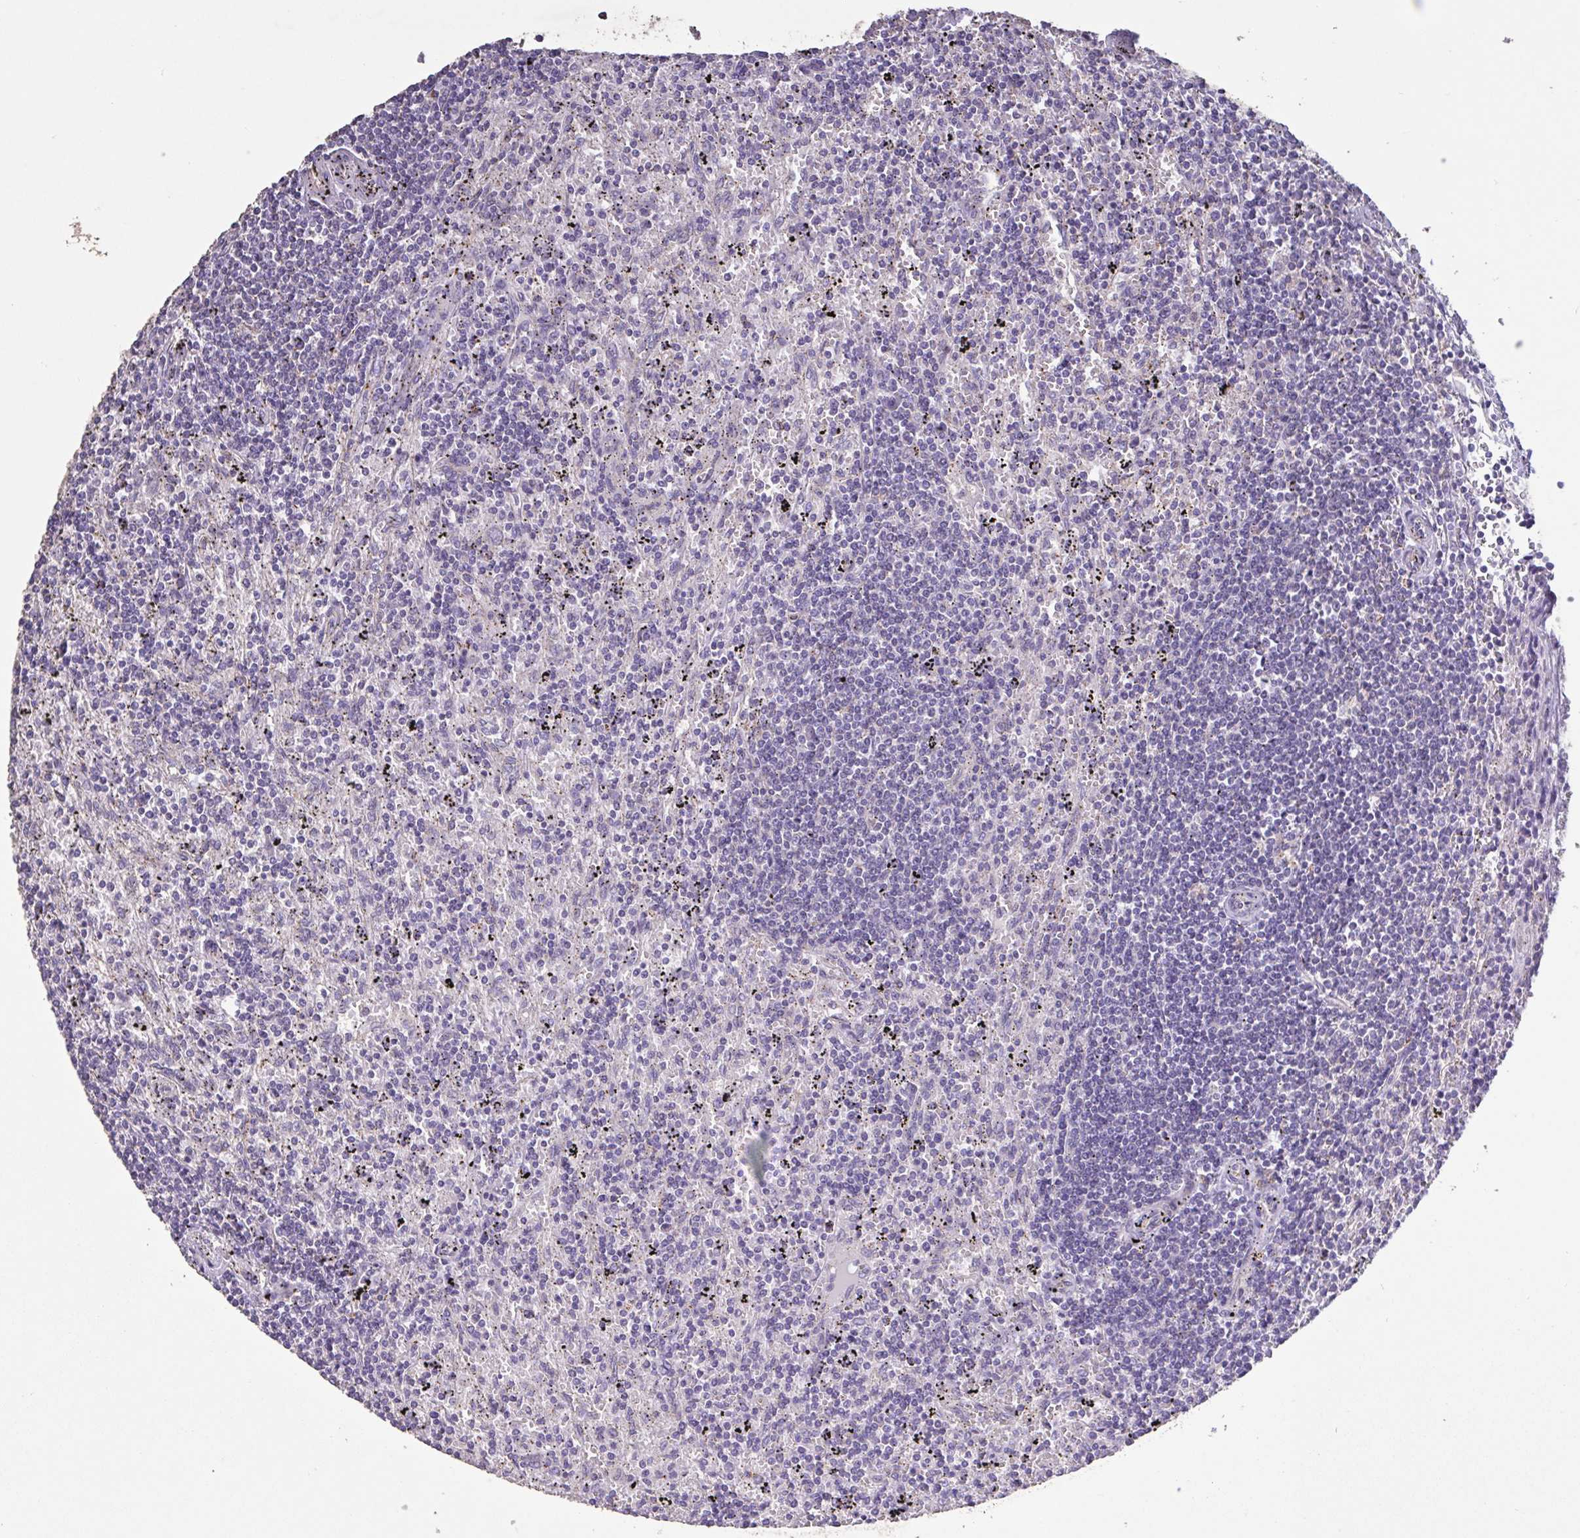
{"staining": {"intensity": "weak", "quantity": "<25%", "location": "cytoplasmic/membranous"}, "tissue": "lymphoma", "cell_type": "Tumor cells", "image_type": "cancer", "snomed": [{"axis": "morphology", "description": "Malignant lymphoma, non-Hodgkin's type, Low grade"}, {"axis": "topography", "description": "Spleen"}], "caption": "Immunohistochemistry (IHC) micrograph of neoplastic tissue: human lymphoma stained with DAB (3,3'-diaminobenzidine) demonstrates no significant protein positivity in tumor cells.", "gene": "CHMP5", "patient": {"sex": "male", "age": 76}}